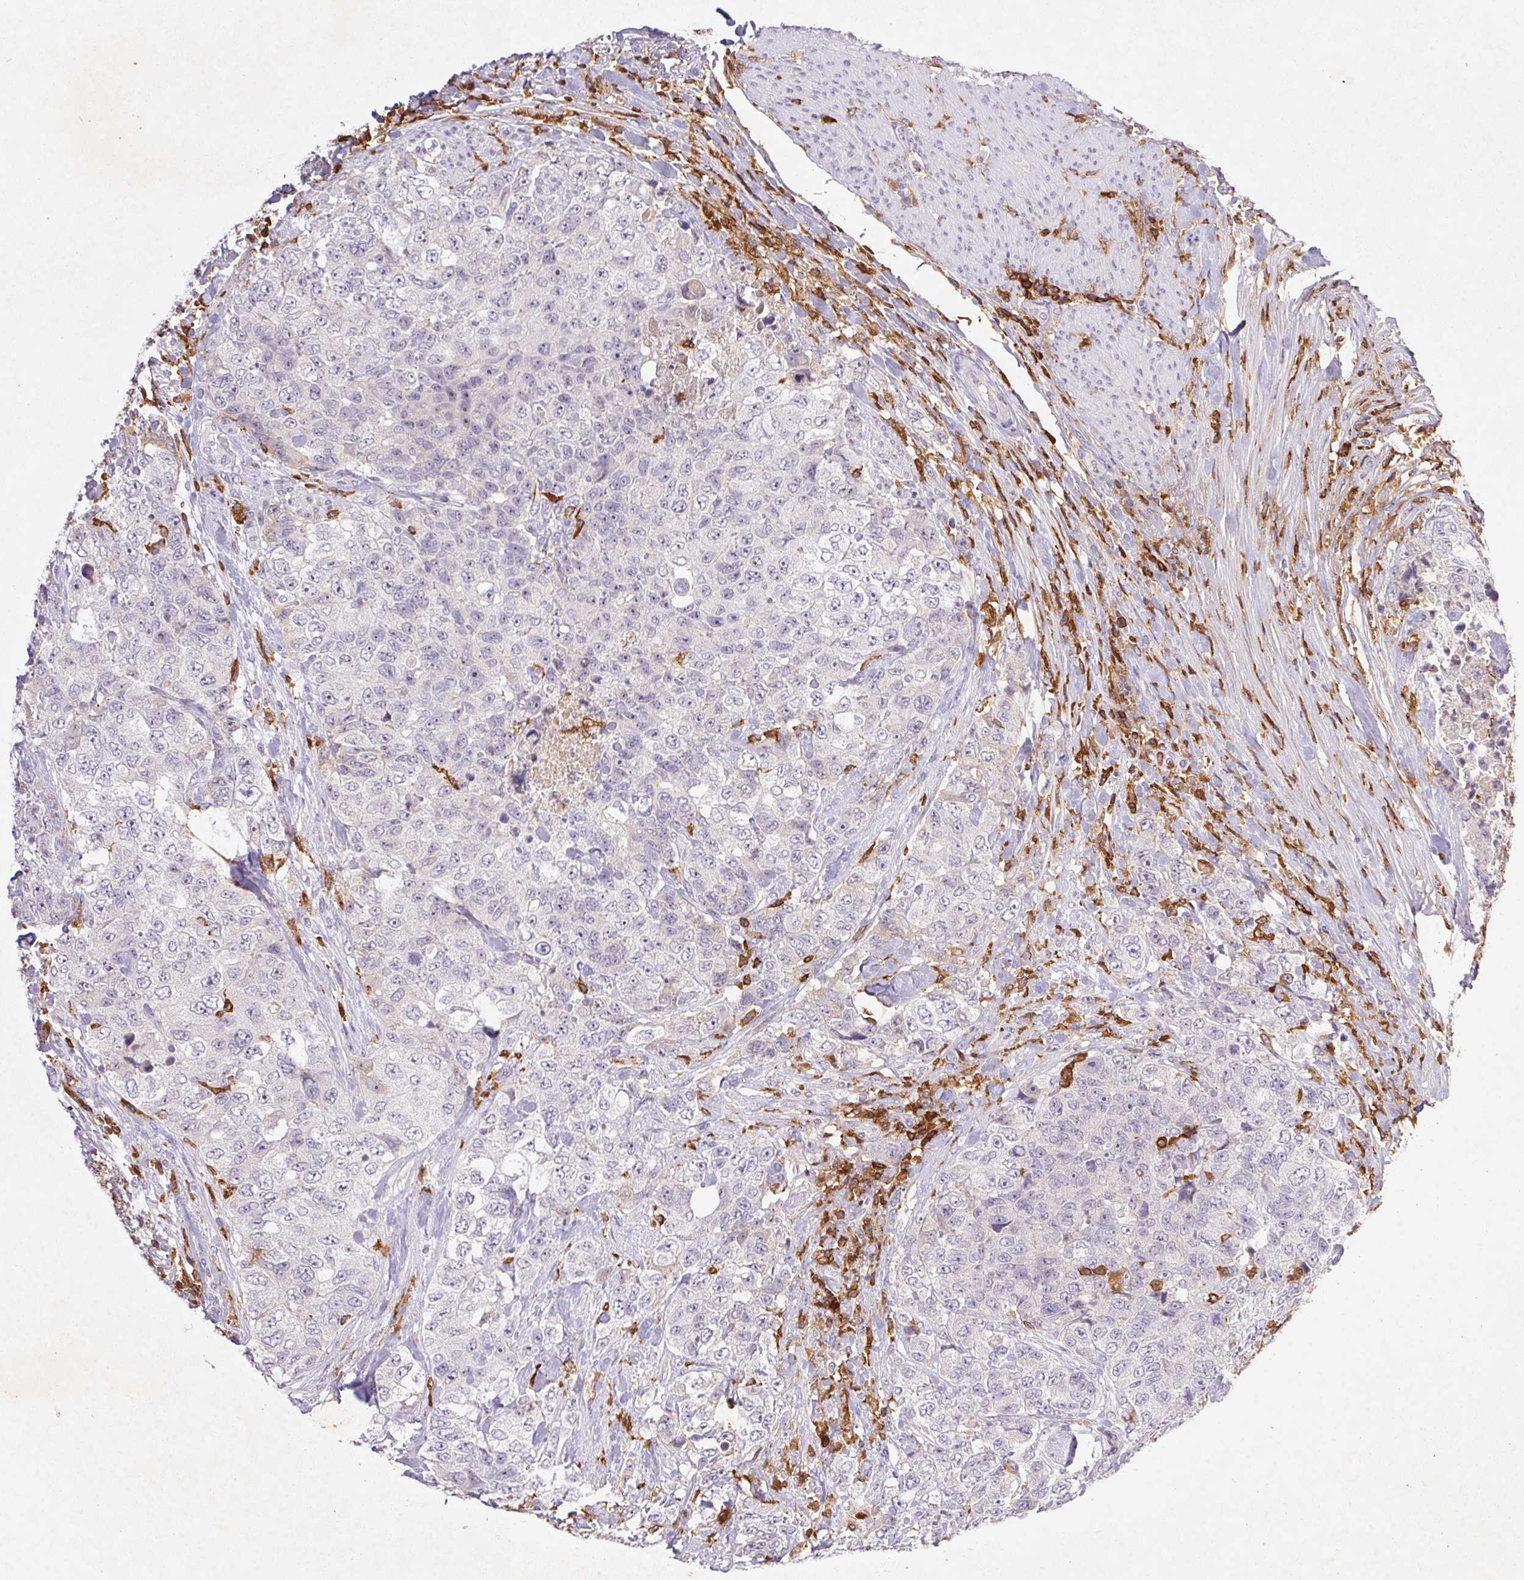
{"staining": {"intensity": "negative", "quantity": "none", "location": "none"}, "tissue": "urothelial cancer", "cell_type": "Tumor cells", "image_type": "cancer", "snomed": [{"axis": "morphology", "description": "Urothelial carcinoma, High grade"}, {"axis": "topography", "description": "Urinary bladder"}], "caption": "This is an immunohistochemistry photomicrograph of human urothelial cancer. There is no positivity in tumor cells.", "gene": "APBB1IP", "patient": {"sex": "female", "age": 78}}